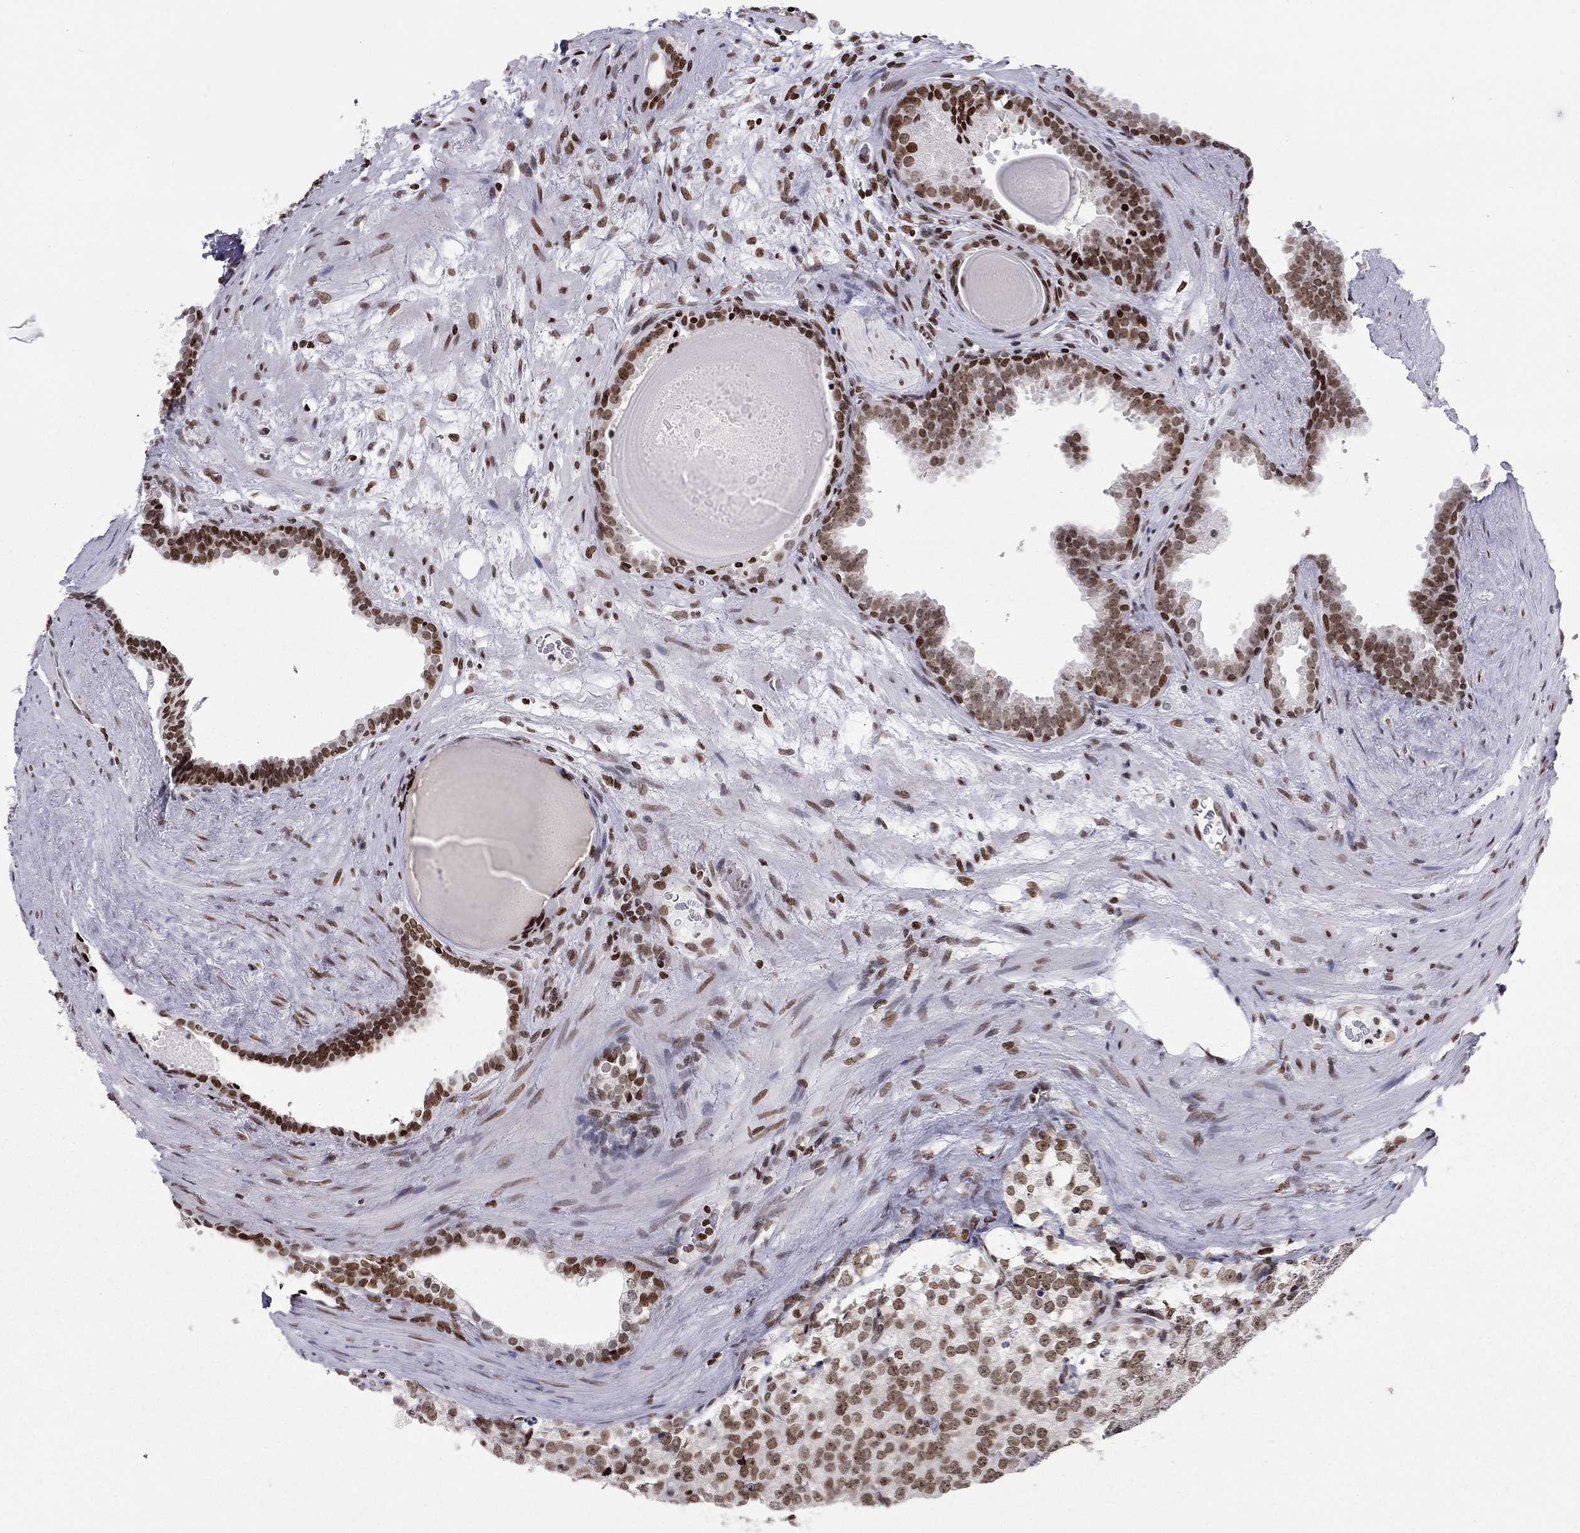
{"staining": {"intensity": "moderate", "quantity": "25%-75%", "location": "nuclear"}, "tissue": "prostate cancer", "cell_type": "Tumor cells", "image_type": "cancer", "snomed": [{"axis": "morphology", "description": "Adenocarcinoma, High grade"}, {"axis": "topography", "description": "Prostate and seminal vesicle, NOS"}], "caption": "Prostate adenocarcinoma (high-grade) stained with DAB (3,3'-diaminobenzidine) IHC exhibits medium levels of moderate nuclear staining in approximately 25%-75% of tumor cells. Ihc stains the protein of interest in brown and the nuclei are stained blue.", "gene": "H2AX", "patient": {"sex": "male", "age": 62}}